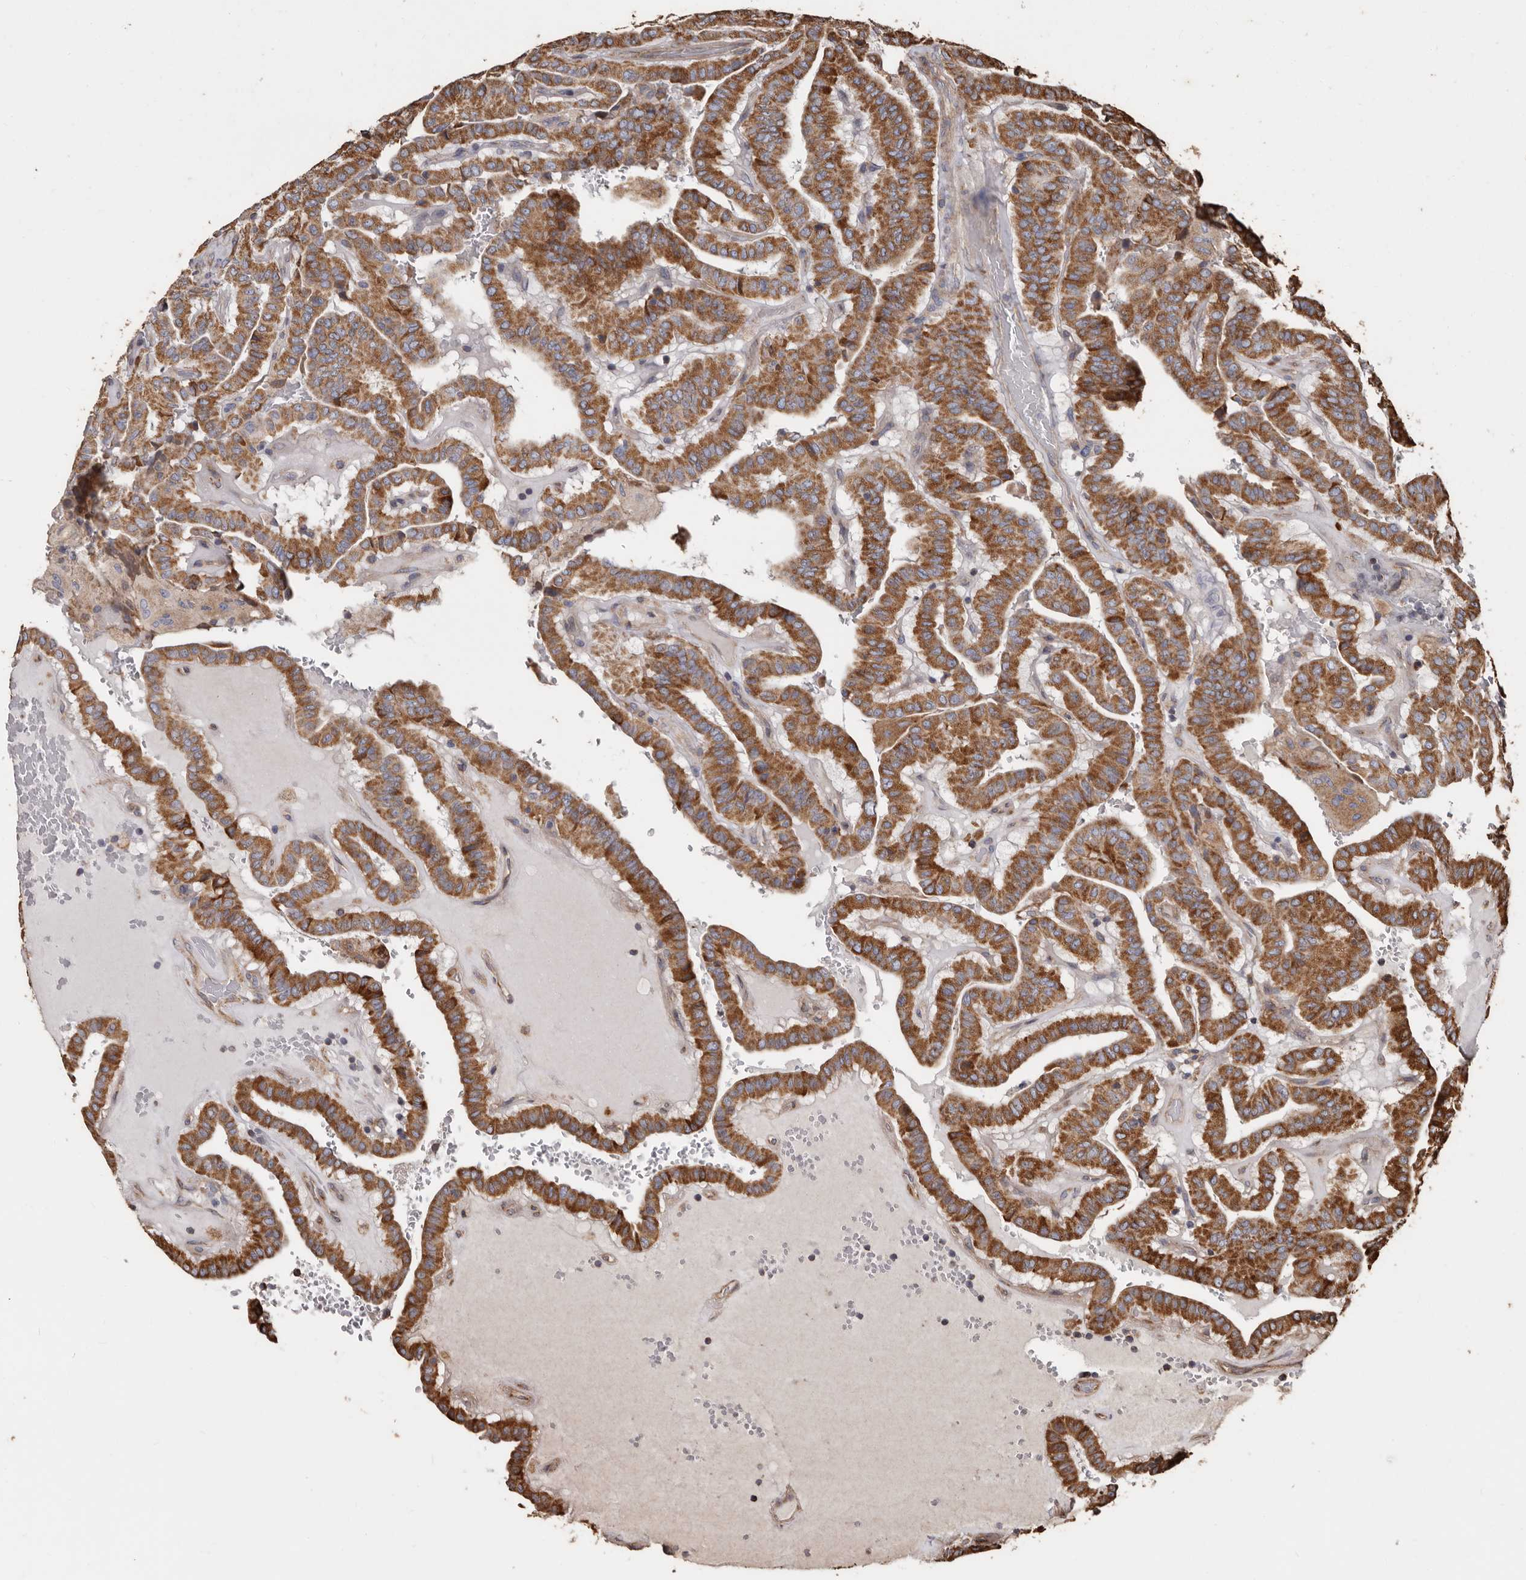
{"staining": {"intensity": "strong", "quantity": ">75%", "location": "cytoplasmic/membranous"}, "tissue": "thyroid cancer", "cell_type": "Tumor cells", "image_type": "cancer", "snomed": [{"axis": "morphology", "description": "Papillary adenocarcinoma, NOS"}, {"axis": "topography", "description": "Thyroid gland"}], "caption": "IHC of thyroid cancer (papillary adenocarcinoma) shows high levels of strong cytoplasmic/membranous staining in about >75% of tumor cells. Immunohistochemistry stains the protein of interest in brown and the nuclei are stained blue.", "gene": "OSGIN2", "patient": {"sex": "male", "age": 77}}